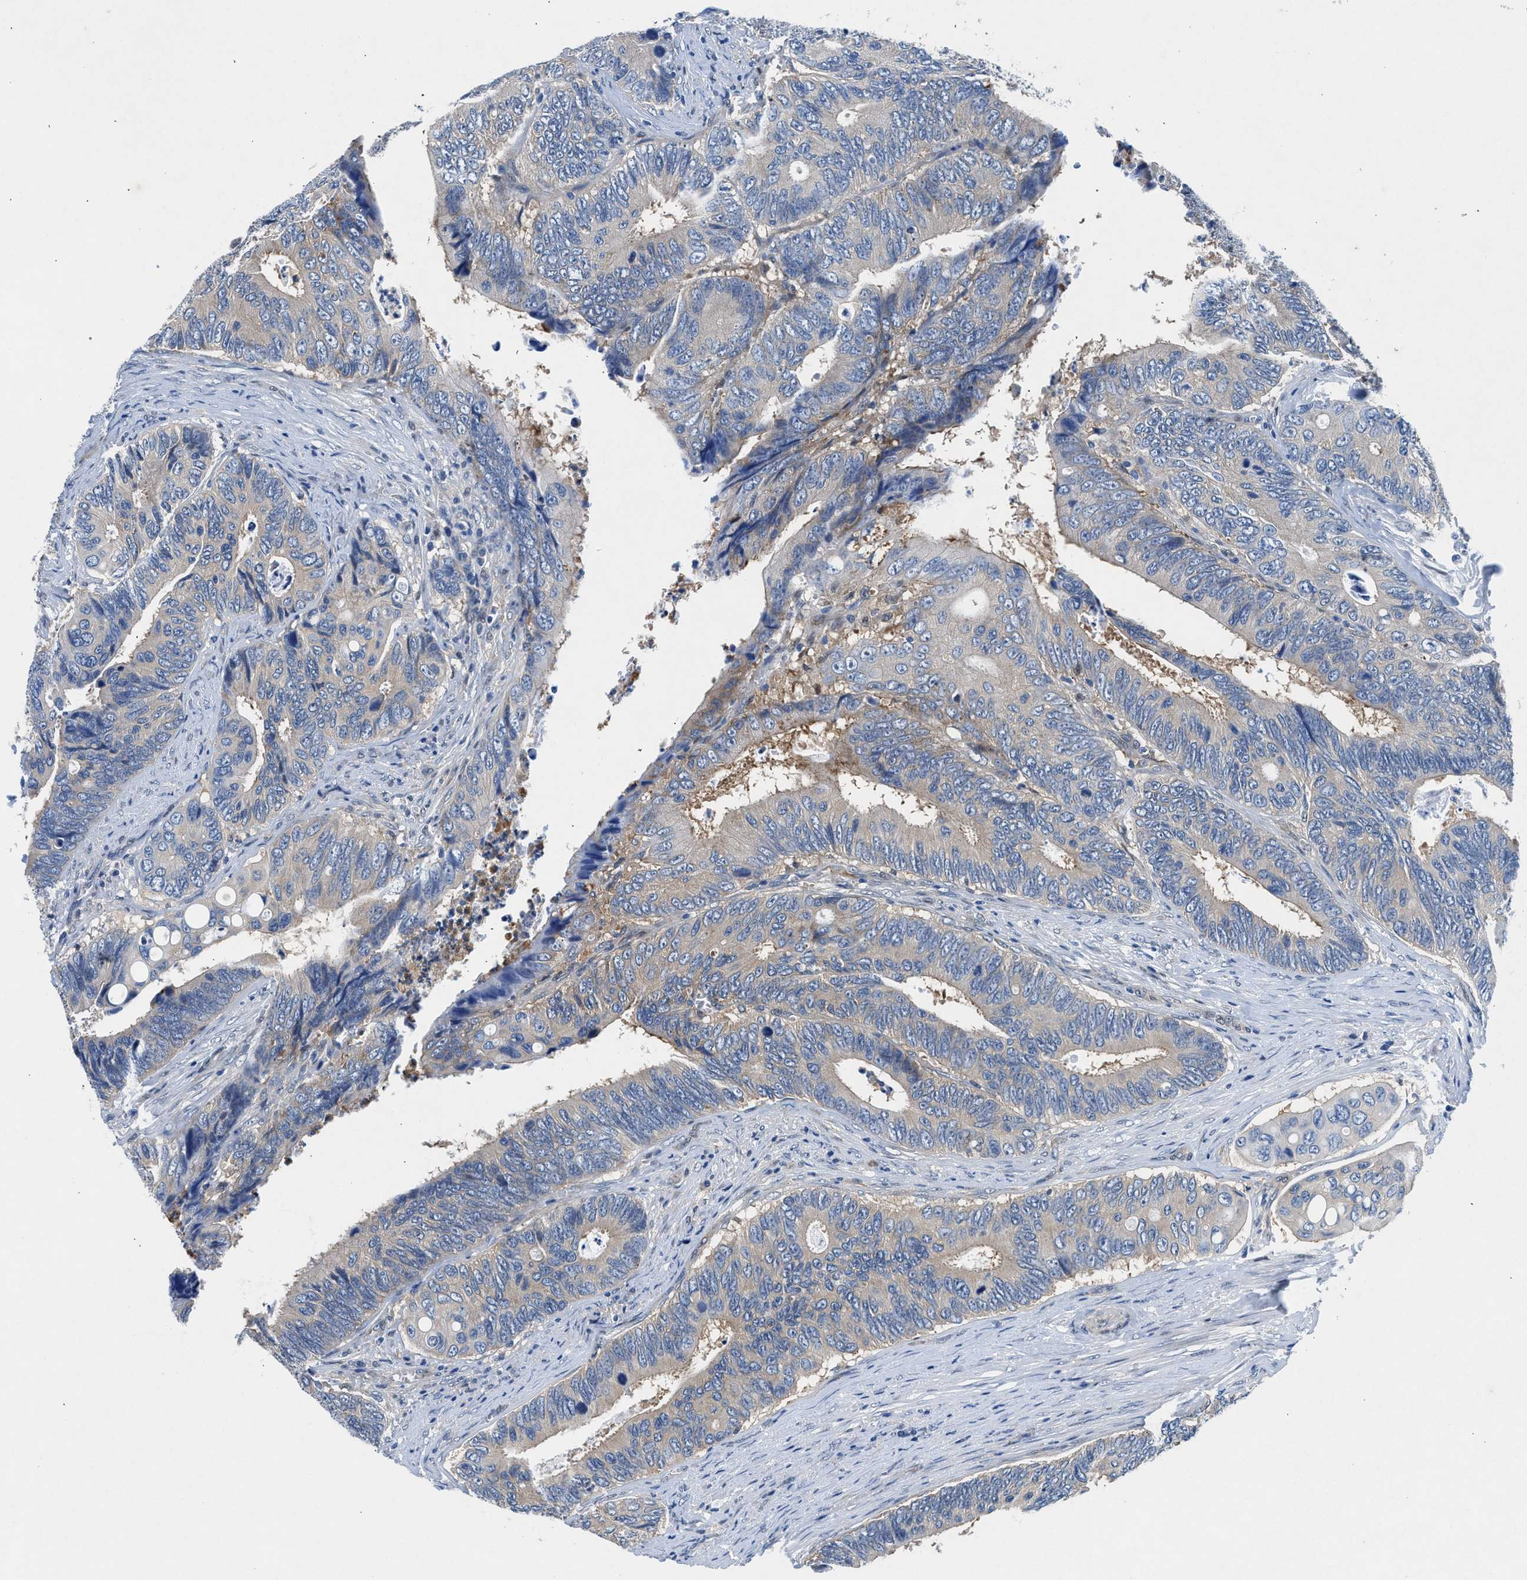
{"staining": {"intensity": "weak", "quantity": "<25%", "location": "cytoplasmic/membranous"}, "tissue": "colorectal cancer", "cell_type": "Tumor cells", "image_type": "cancer", "snomed": [{"axis": "morphology", "description": "Inflammation, NOS"}, {"axis": "morphology", "description": "Adenocarcinoma, NOS"}, {"axis": "topography", "description": "Colon"}], "caption": "IHC of colorectal cancer (adenocarcinoma) exhibits no staining in tumor cells.", "gene": "COPS2", "patient": {"sex": "male", "age": 72}}